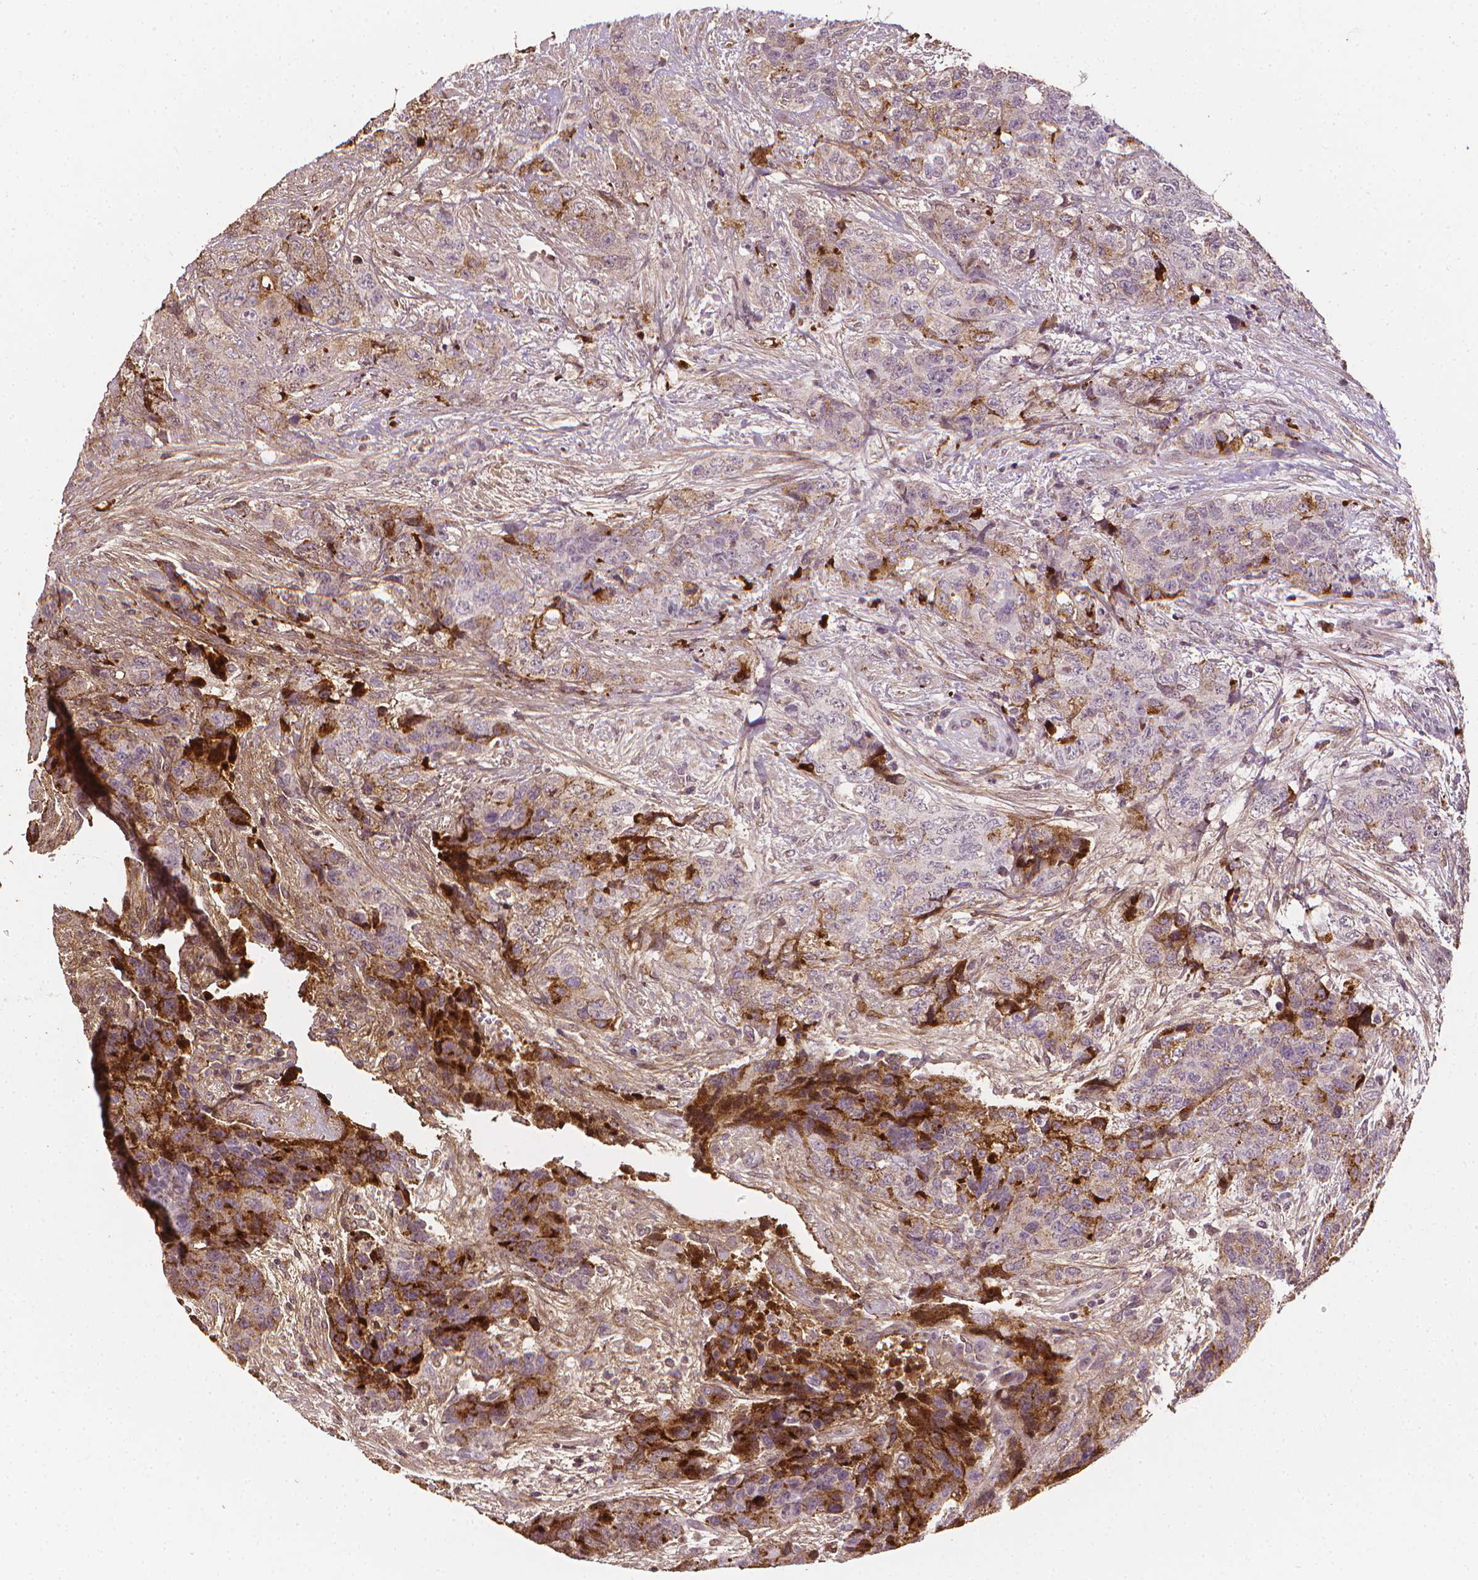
{"staining": {"intensity": "moderate", "quantity": "<25%", "location": "cytoplasmic/membranous"}, "tissue": "urothelial cancer", "cell_type": "Tumor cells", "image_type": "cancer", "snomed": [{"axis": "morphology", "description": "Urothelial carcinoma, High grade"}, {"axis": "topography", "description": "Urinary bladder"}], "caption": "High-grade urothelial carcinoma stained with a brown dye displays moderate cytoplasmic/membranous positive expression in about <25% of tumor cells.", "gene": "DCN", "patient": {"sex": "female", "age": 78}}